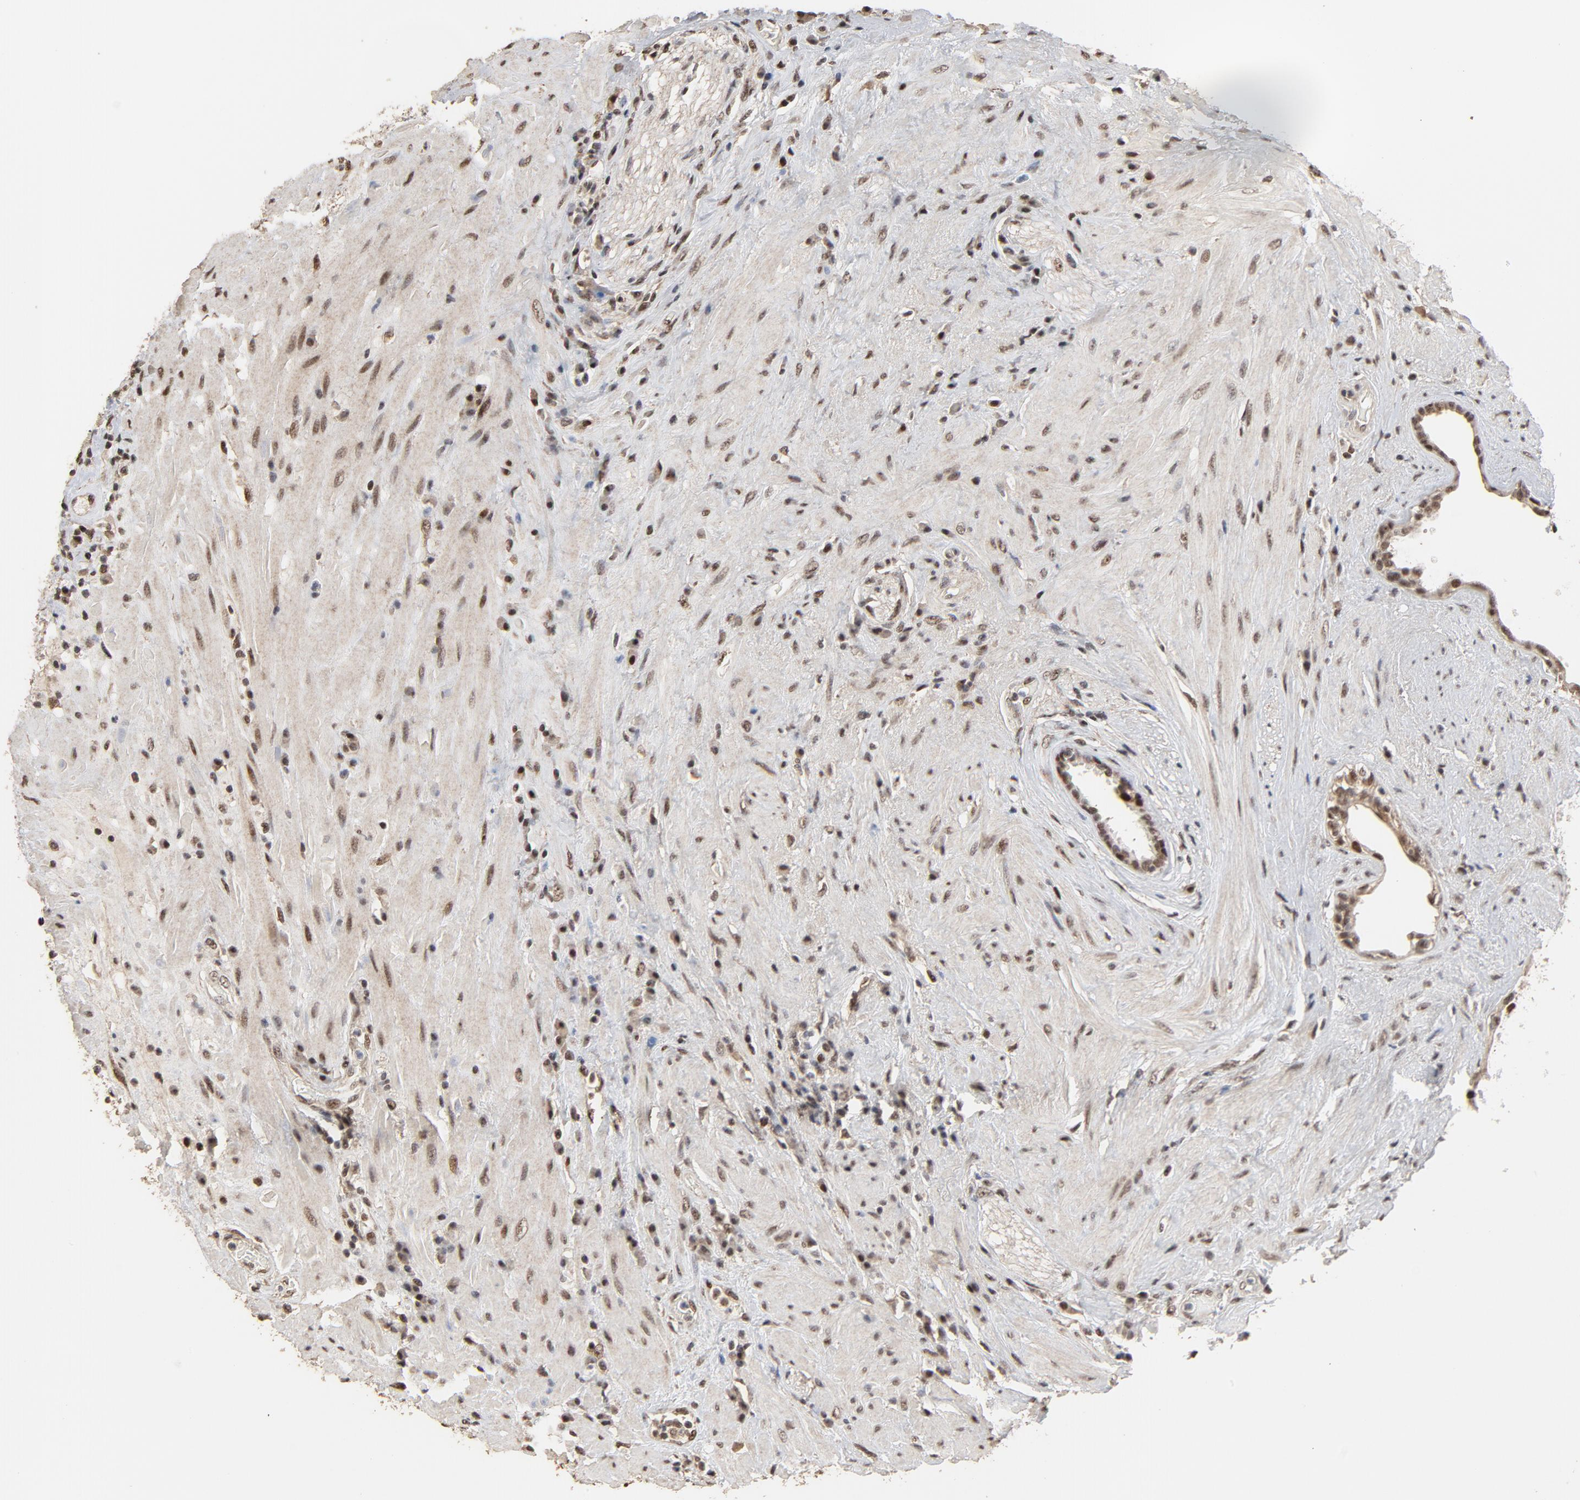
{"staining": {"intensity": "moderate", "quantity": ">75%", "location": "nuclear"}, "tissue": "seminal vesicle", "cell_type": "Glandular cells", "image_type": "normal", "snomed": [{"axis": "morphology", "description": "Normal tissue, NOS"}, {"axis": "topography", "description": "Seminal veicle"}], "caption": "High-power microscopy captured an immunohistochemistry photomicrograph of benign seminal vesicle, revealing moderate nuclear staining in about >75% of glandular cells.", "gene": "TP53RK", "patient": {"sex": "male", "age": 61}}